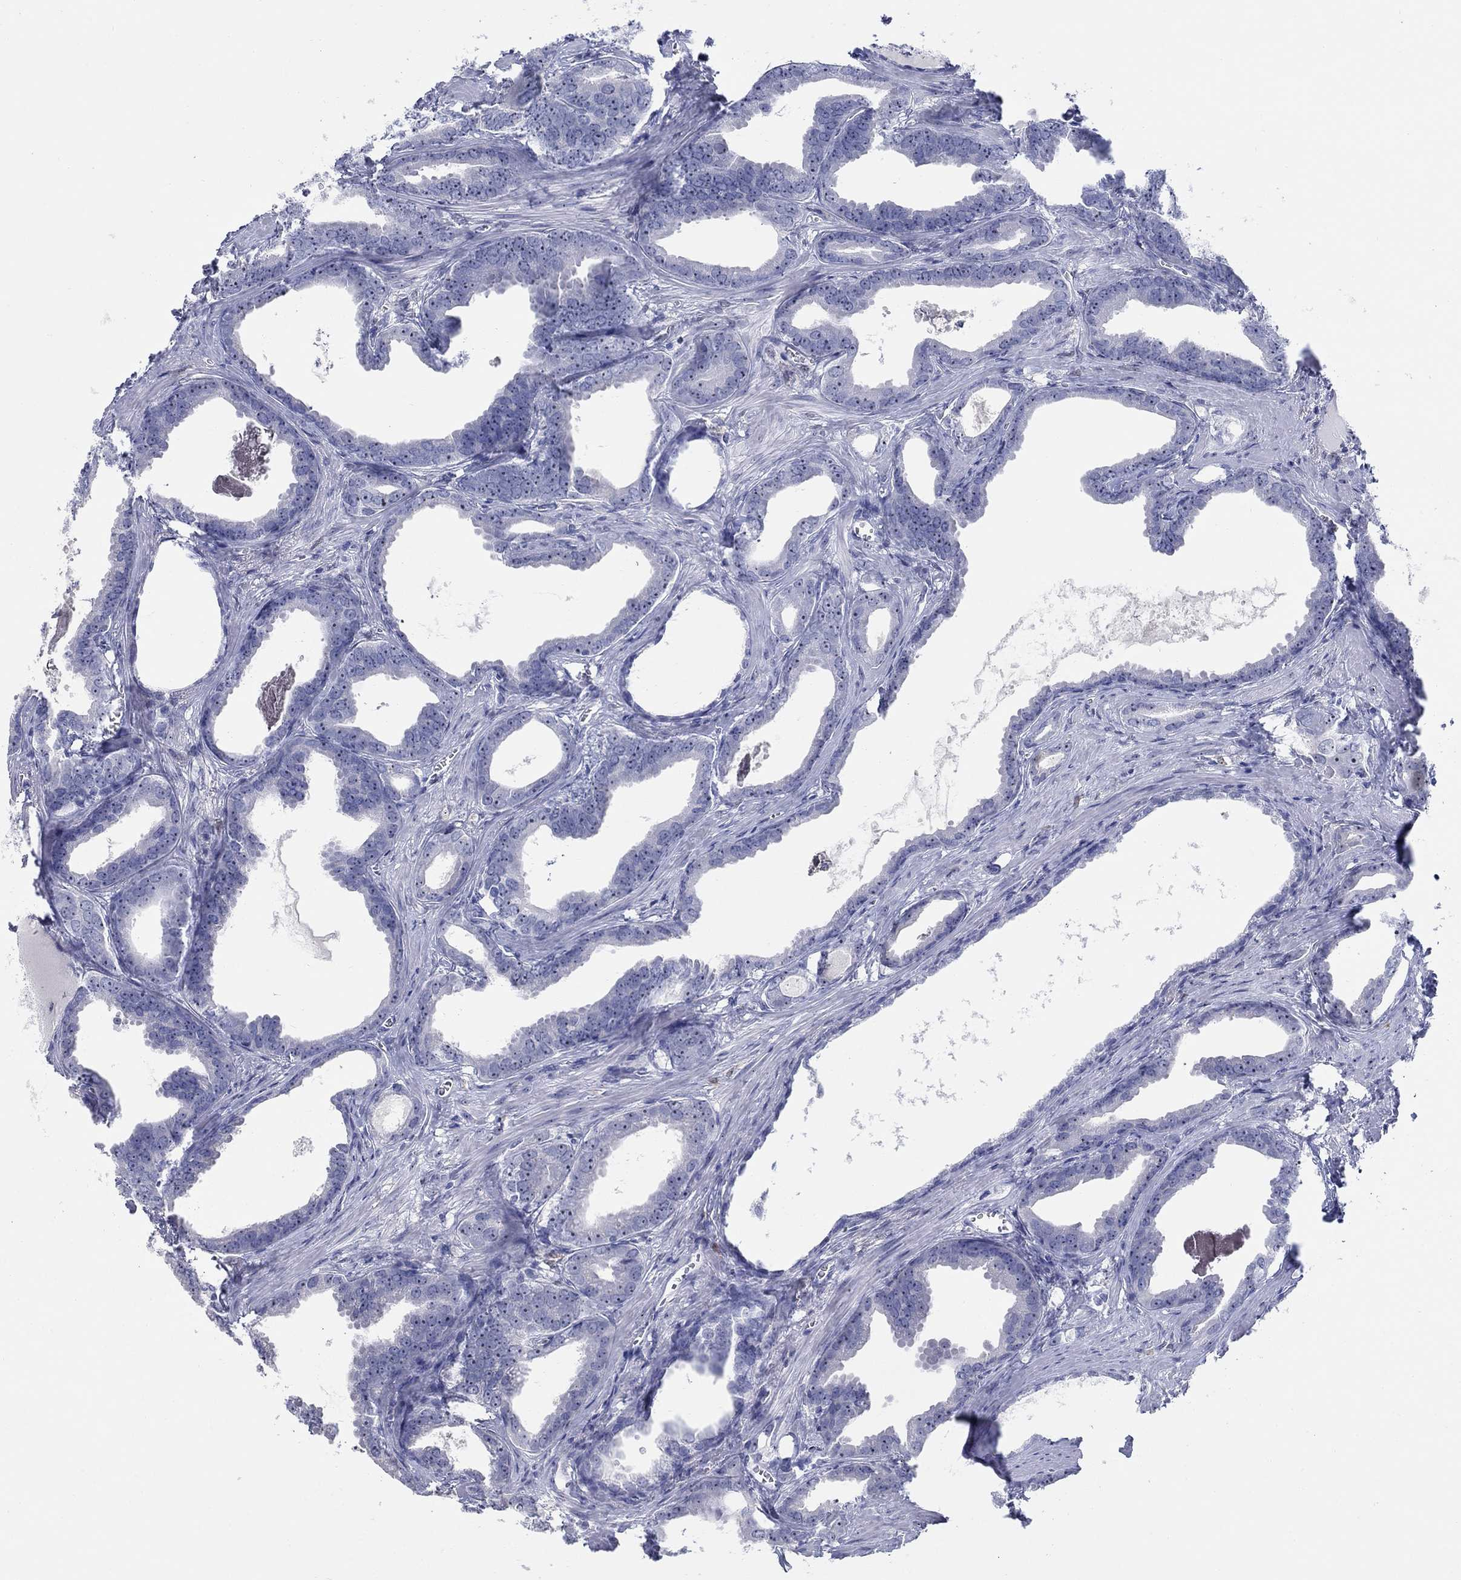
{"staining": {"intensity": "negative", "quantity": "none", "location": "none"}, "tissue": "prostate cancer", "cell_type": "Tumor cells", "image_type": "cancer", "snomed": [{"axis": "morphology", "description": "Adenocarcinoma, NOS"}, {"axis": "topography", "description": "Prostate"}], "caption": "This is an immunohistochemistry photomicrograph of human prostate cancer. There is no positivity in tumor cells.", "gene": "AKR1C2", "patient": {"sex": "male", "age": 66}}